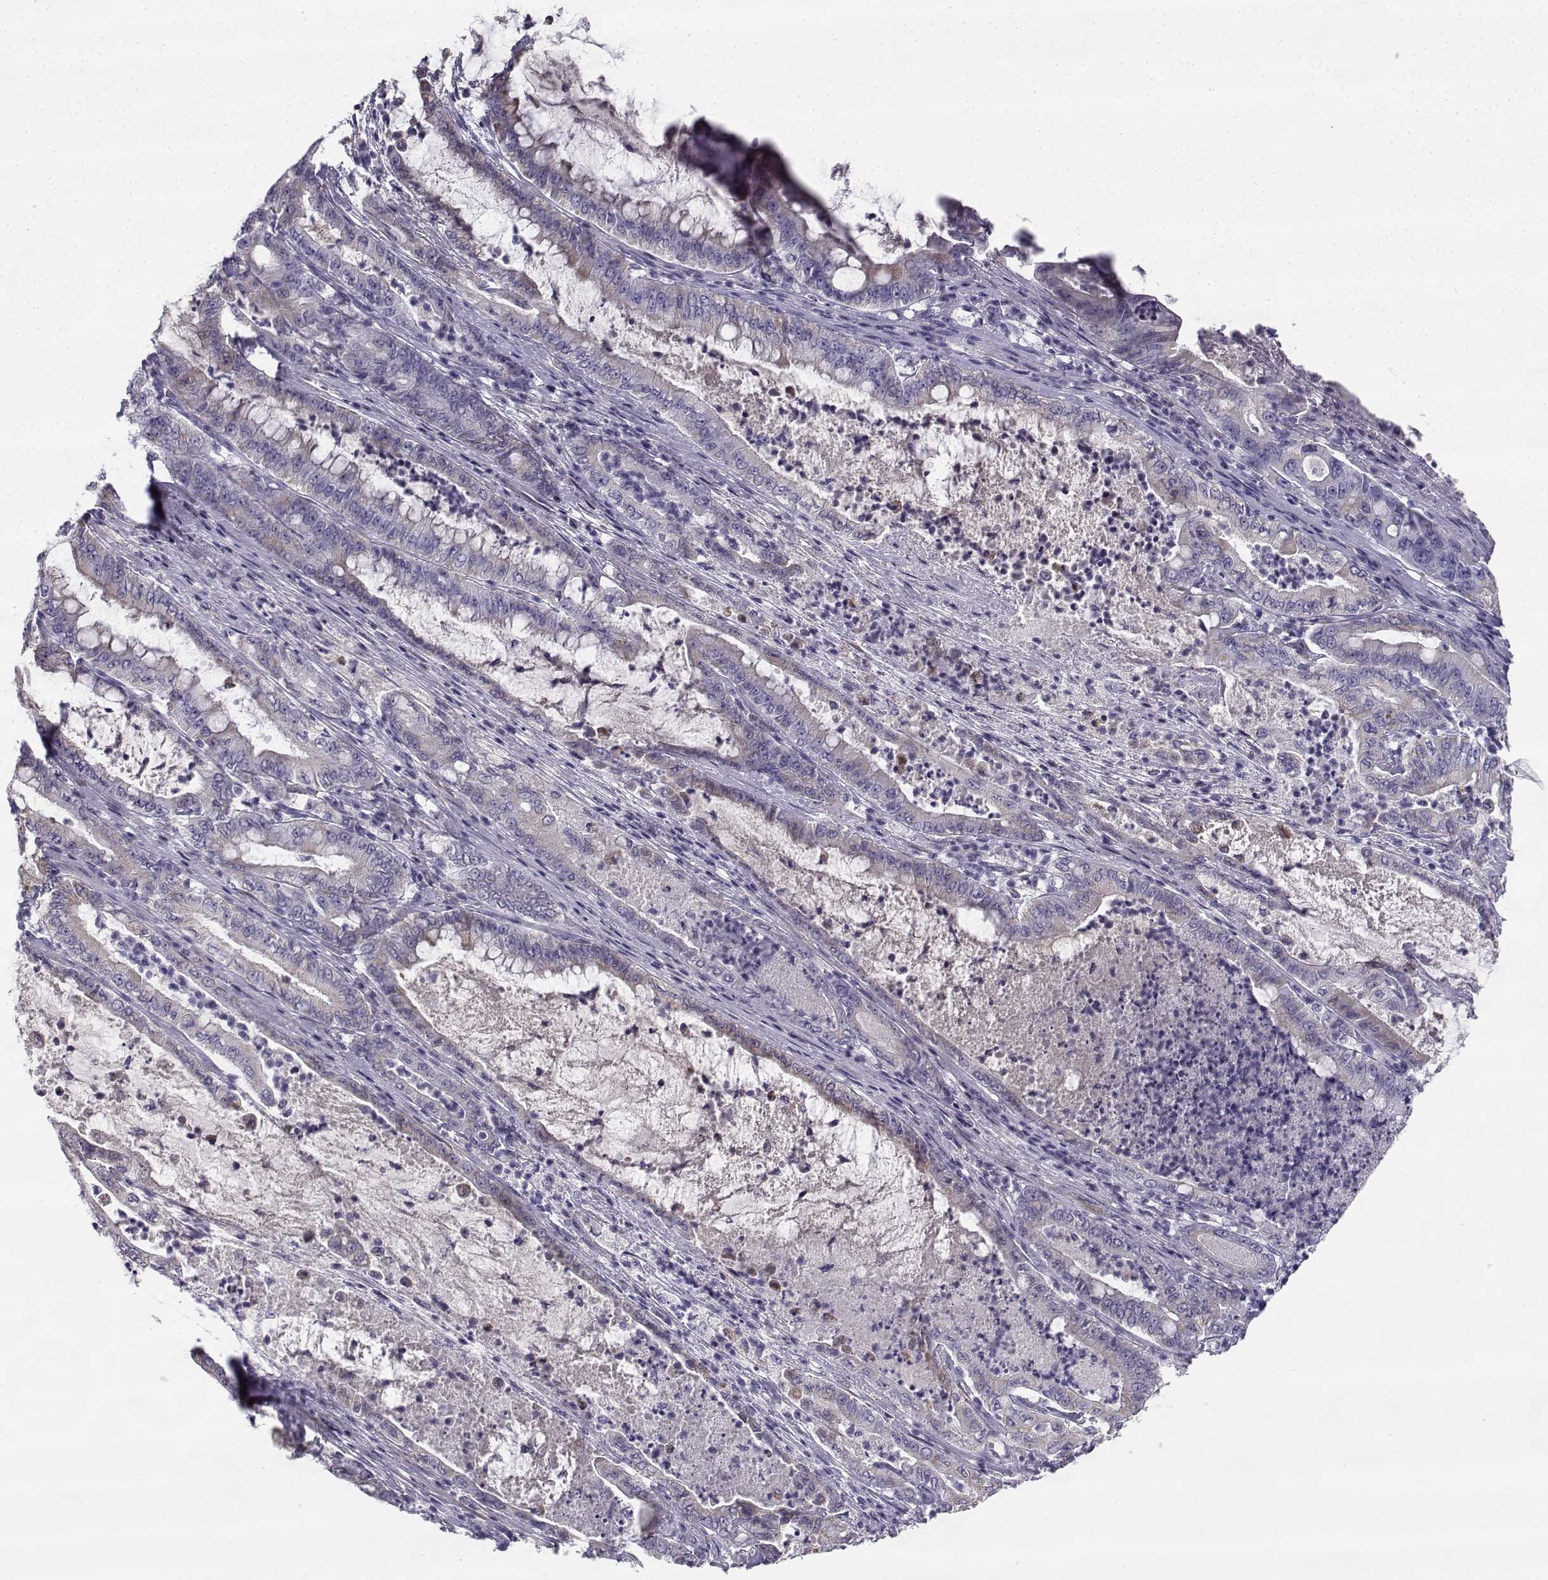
{"staining": {"intensity": "weak", "quantity": "<25%", "location": "cytoplasmic/membranous"}, "tissue": "pancreatic cancer", "cell_type": "Tumor cells", "image_type": "cancer", "snomed": [{"axis": "morphology", "description": "Adenocarcinoma, NOS"}, {"axis": "topography", "description": "Pancreas"}], "caption": "Immunohistochemical staining of human pancreatic cancer (adenocarcinoma) demonstrates no significant staining in tumor cells.", "gene": "CREB3L3", "patient": {"sex": "male", "age": 71}}